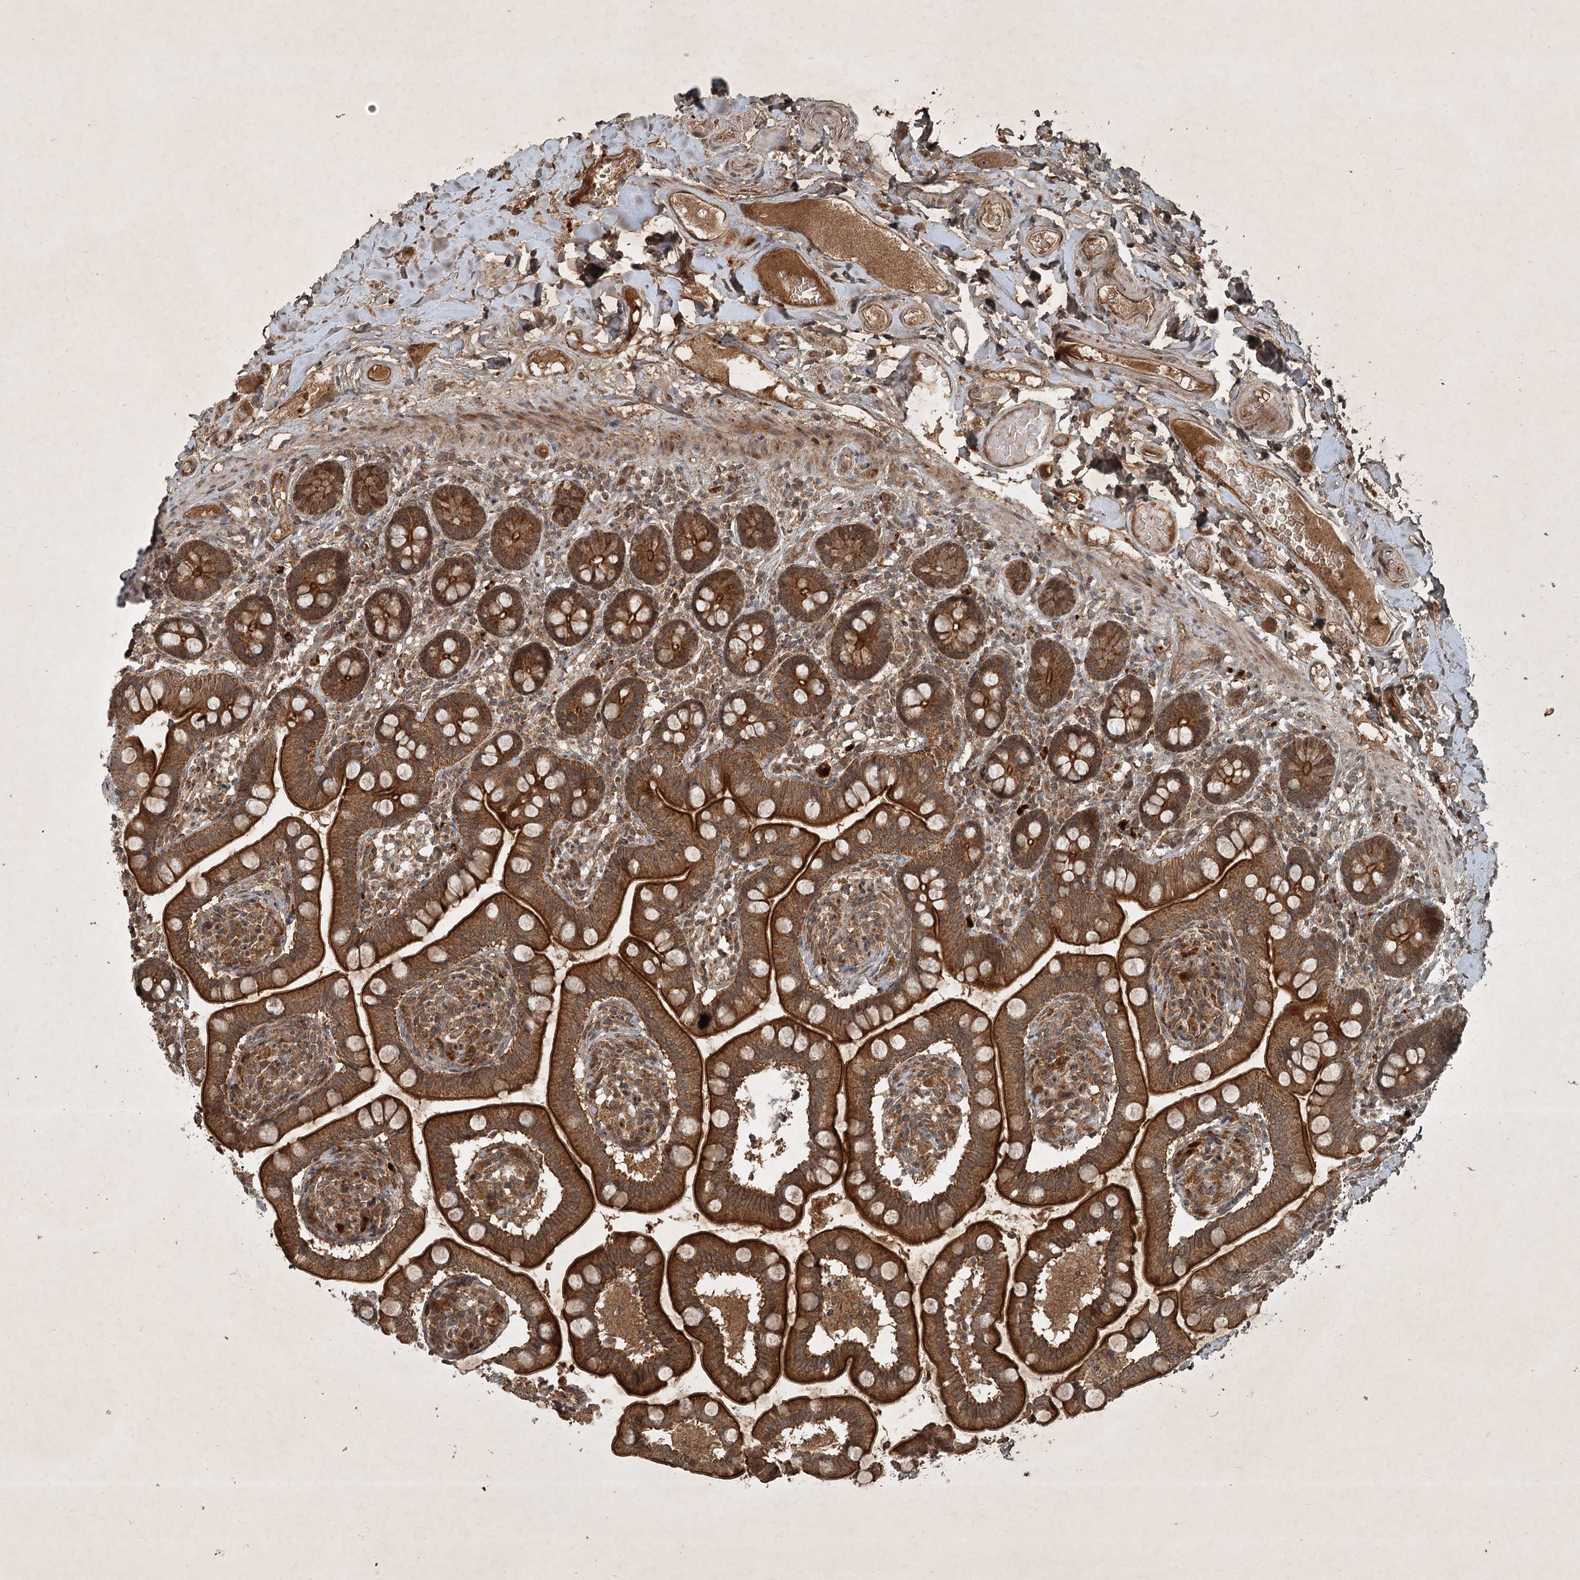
{"staining": {"intensity": "strong", "quantity": ">75%", "location": "cytoplasmic/membranous"}, "tissue": "small intestine", "cell_type": "Glandular cells", "image_type": "normal", "snomed": [{"axis": "morphology", "description": "Normal tissue, NOS"}, {"axis": "topography", "description": "Small intestine"}], "caption": "A high amount of strong cytoplasmic/membranous staining is seen in approximately >75% of glandular cells in benign small intestine. (Stains: DAB in brown, nuclei in blue, Microscopy: brightfield microscopy at high magnification).", "gene": "UNC93A", "patient": {"sex": "female", "age": 64}}